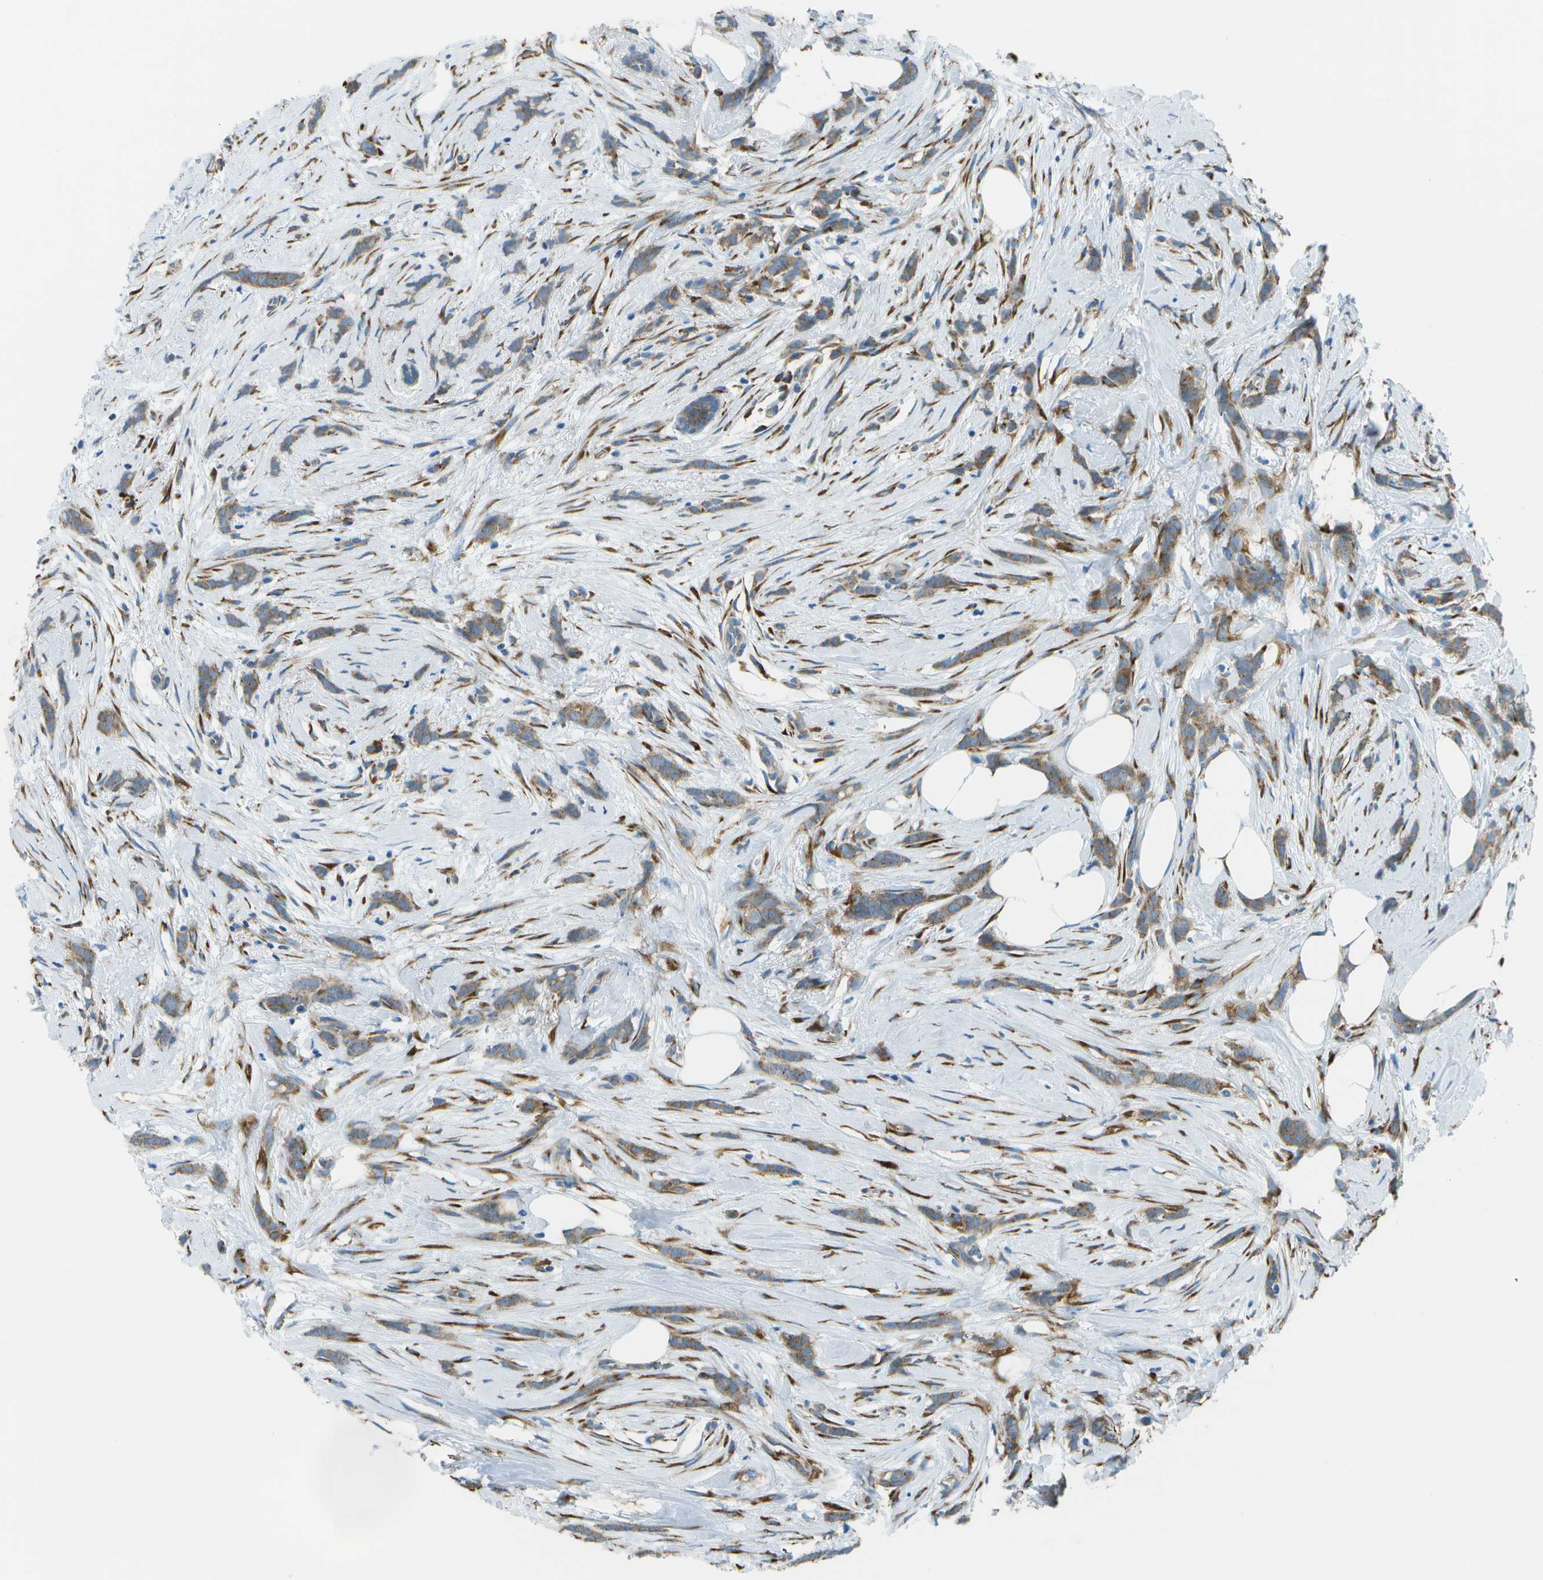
{"staining": {"intensity": "moderate", "quantity": ">75%", "location": "cytoplasmic/membranous"}, "tissue": "breast cancer", "cell_type": "Tumor cells", "image_type": "cancer", "snomed": [{"axis": "morphology", "description": "Lobular carcinoma, in situ"}, {"axis": "morphology", "description": "Lobular carcinoma"}, {"axis": "topography", "description": "Breast"}], "caption": "Breast lobular carcinoma was stained to show a protein in brown. There is medium levels of moderate cytoplasmic/membranous expression in approximately >75% of tumor cells.", "gene": "KCTD3", "patient": {"sex": "female", "age": 41}}